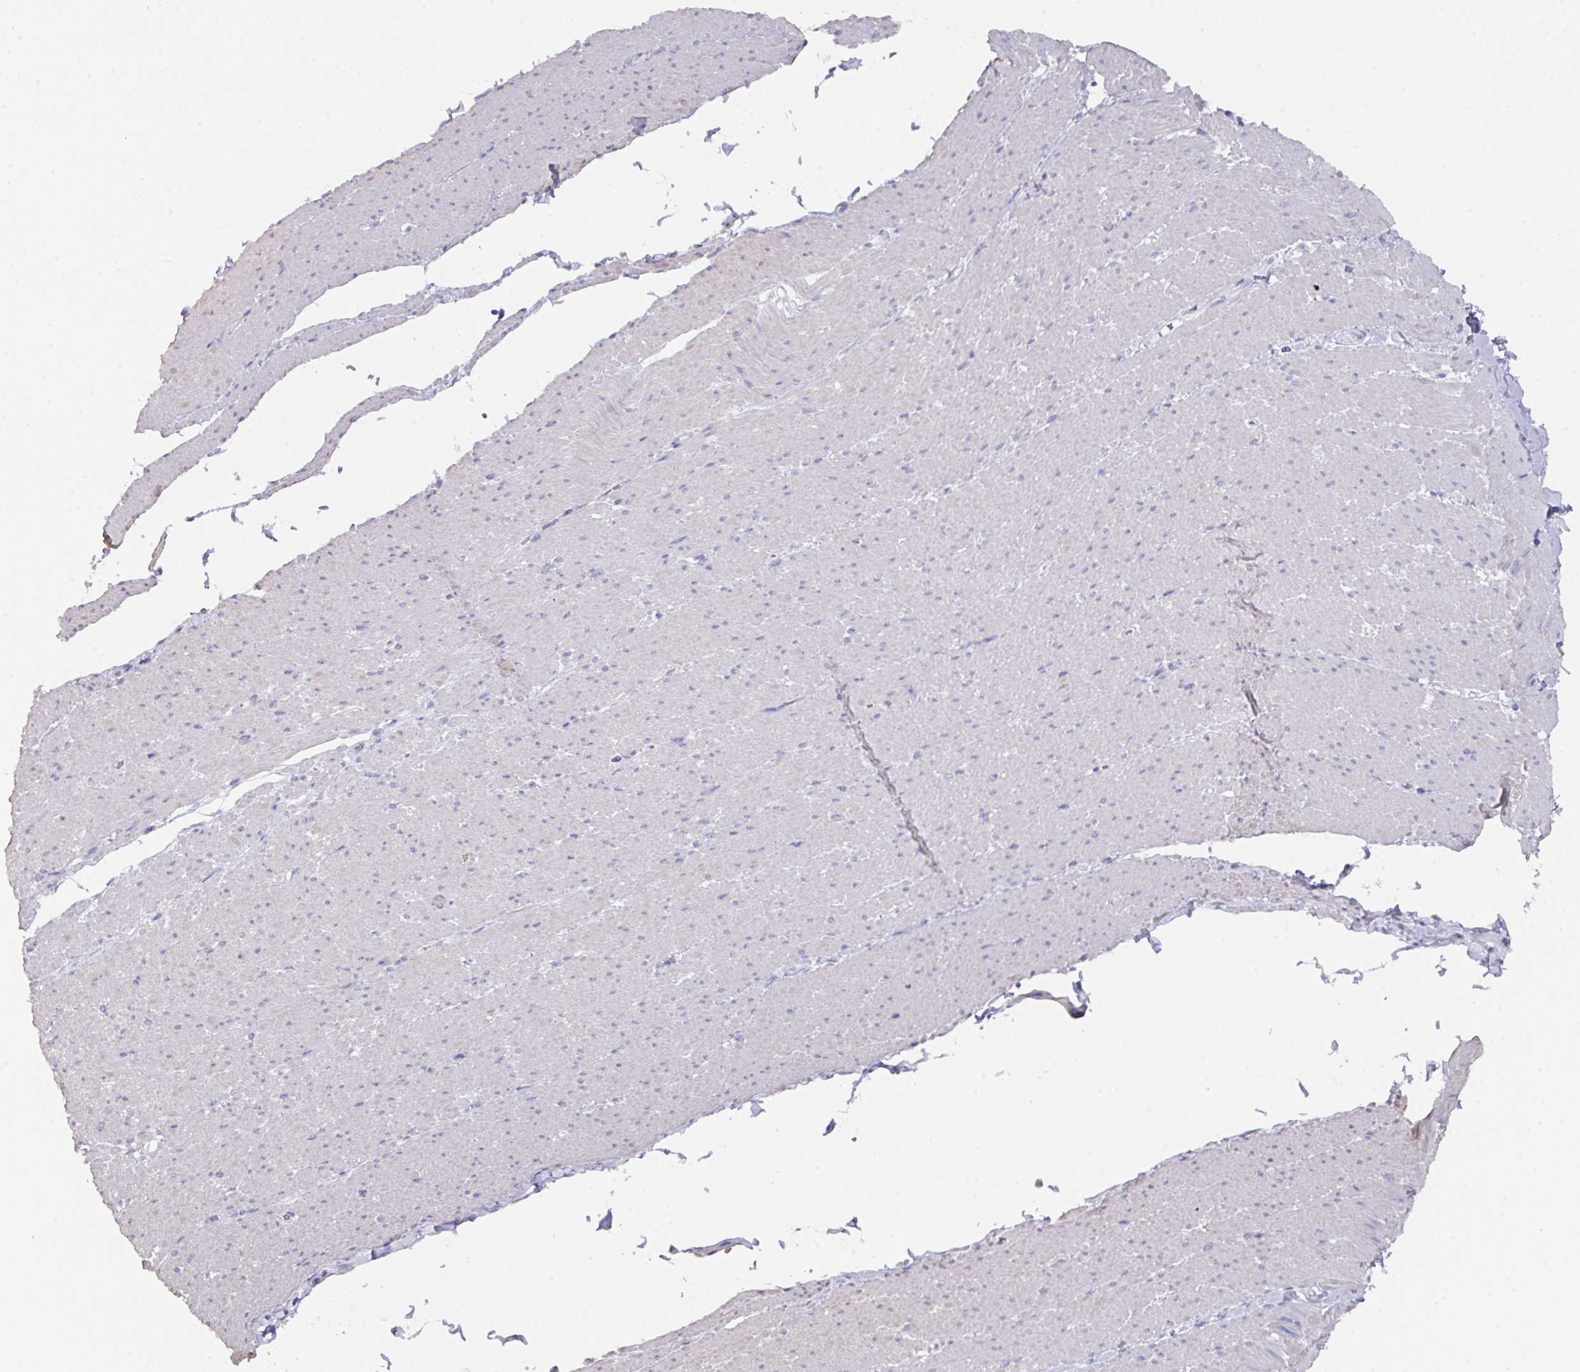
{"staining": {"intensity": "negative", "quantity": "none", "location": "none"}, "tissue": "smooth muscle", "cell_type": "Smooth muscle cells", "image_type": "normal", "snomed": [{"axis": "morphology", "description": "Normal tissue, NOS"}, {"axis": "topography", "description": "Smooth muscle"}, {"axis": "topography", "description": "Rectum"}], "caption": "Immunohistochemical staining of unremarkable human smooth muscle reveals no significant positivity in smooth muscle cells. Brightfield microscopy of immunohistochemistry stained with DAB (brown) and hematoxylin (blue), captured at high magnification.", "gene": "DAZ1", "patient": {"sex": "male", "age": 53}}